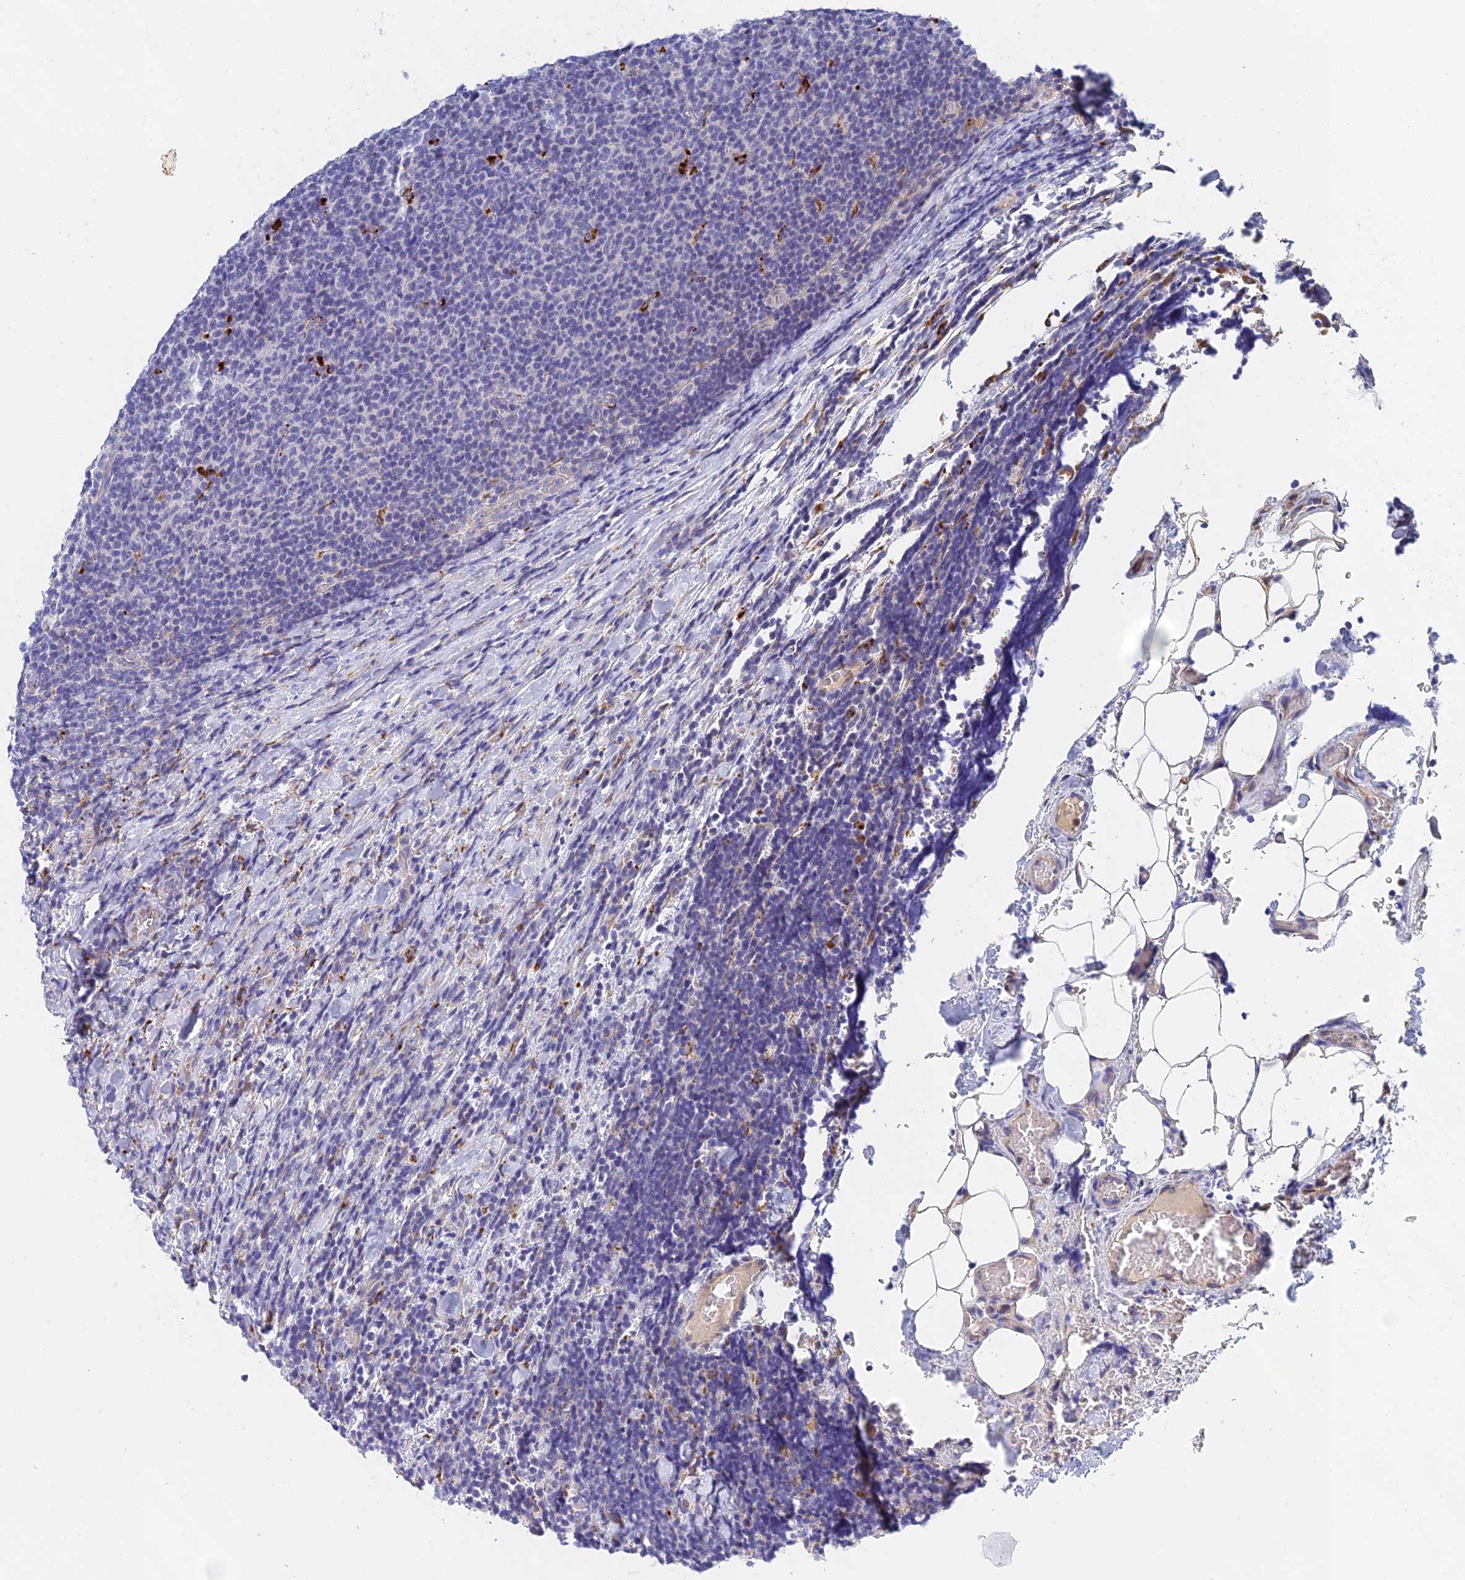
{"staining": {"intensity": "negative", "quantity": "none", "location": "none"}, "tissue": "lymphoma", "cell_type": "Tumor cells", "image_type": "cancer", "snomed": [{"axis": "morphology", "description": "Malignant lymphoma, non-Hodgkin's type, Low grade"}, {"axis": "topography", "description": "Lymph node"}], "caption": "There is no significant staining in tumor cells of malignant lymphoma, non-Hodgkin's type (low-grade).", "gene": "RPGRIP1L", "patient": {"sex": "male", "age": 66}}